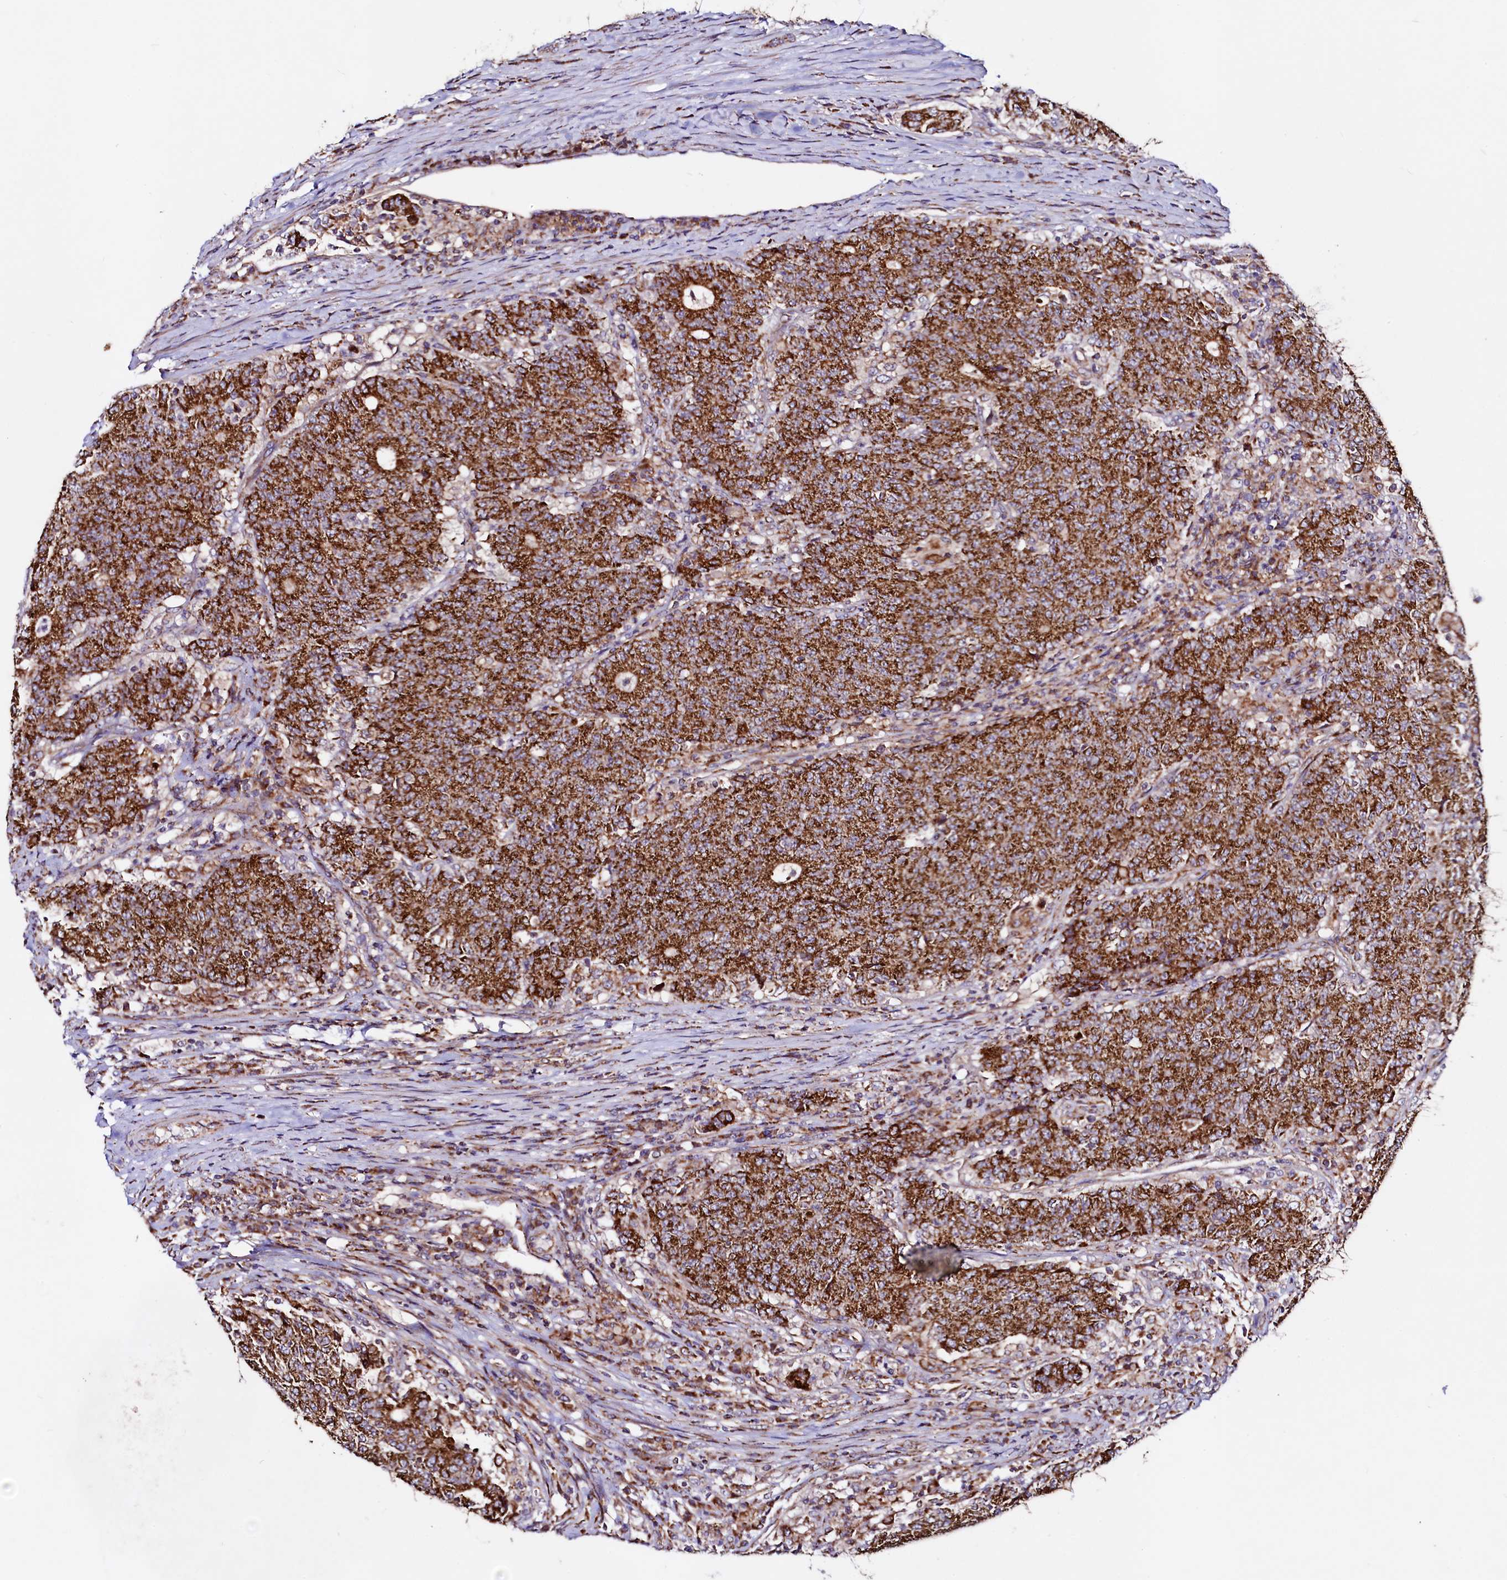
{"staining": {"intensity": "strong", "quantity": ">75%", "location": "cytoplasmic/membranous"}, "tissue": "colorectal cancer", "cell_type": "Tumor cells", "image_type": "cancer", "snomed": [{"axis": "morphology", "description": "Adenocarcinoma, NOS"}, {"axis": "topography", "description": "Colon"}], "caption": "Immunohistochemistry of human colorectal adenocarcinoma exhibits high levels of strong cytoplasmic/membranous staining in about >75% of tumor cells. (DAB = brown stain, brightfield microscopy at high magnification).", "gene": "STARD5", "patient": {"sex": "female", "age": 75}}